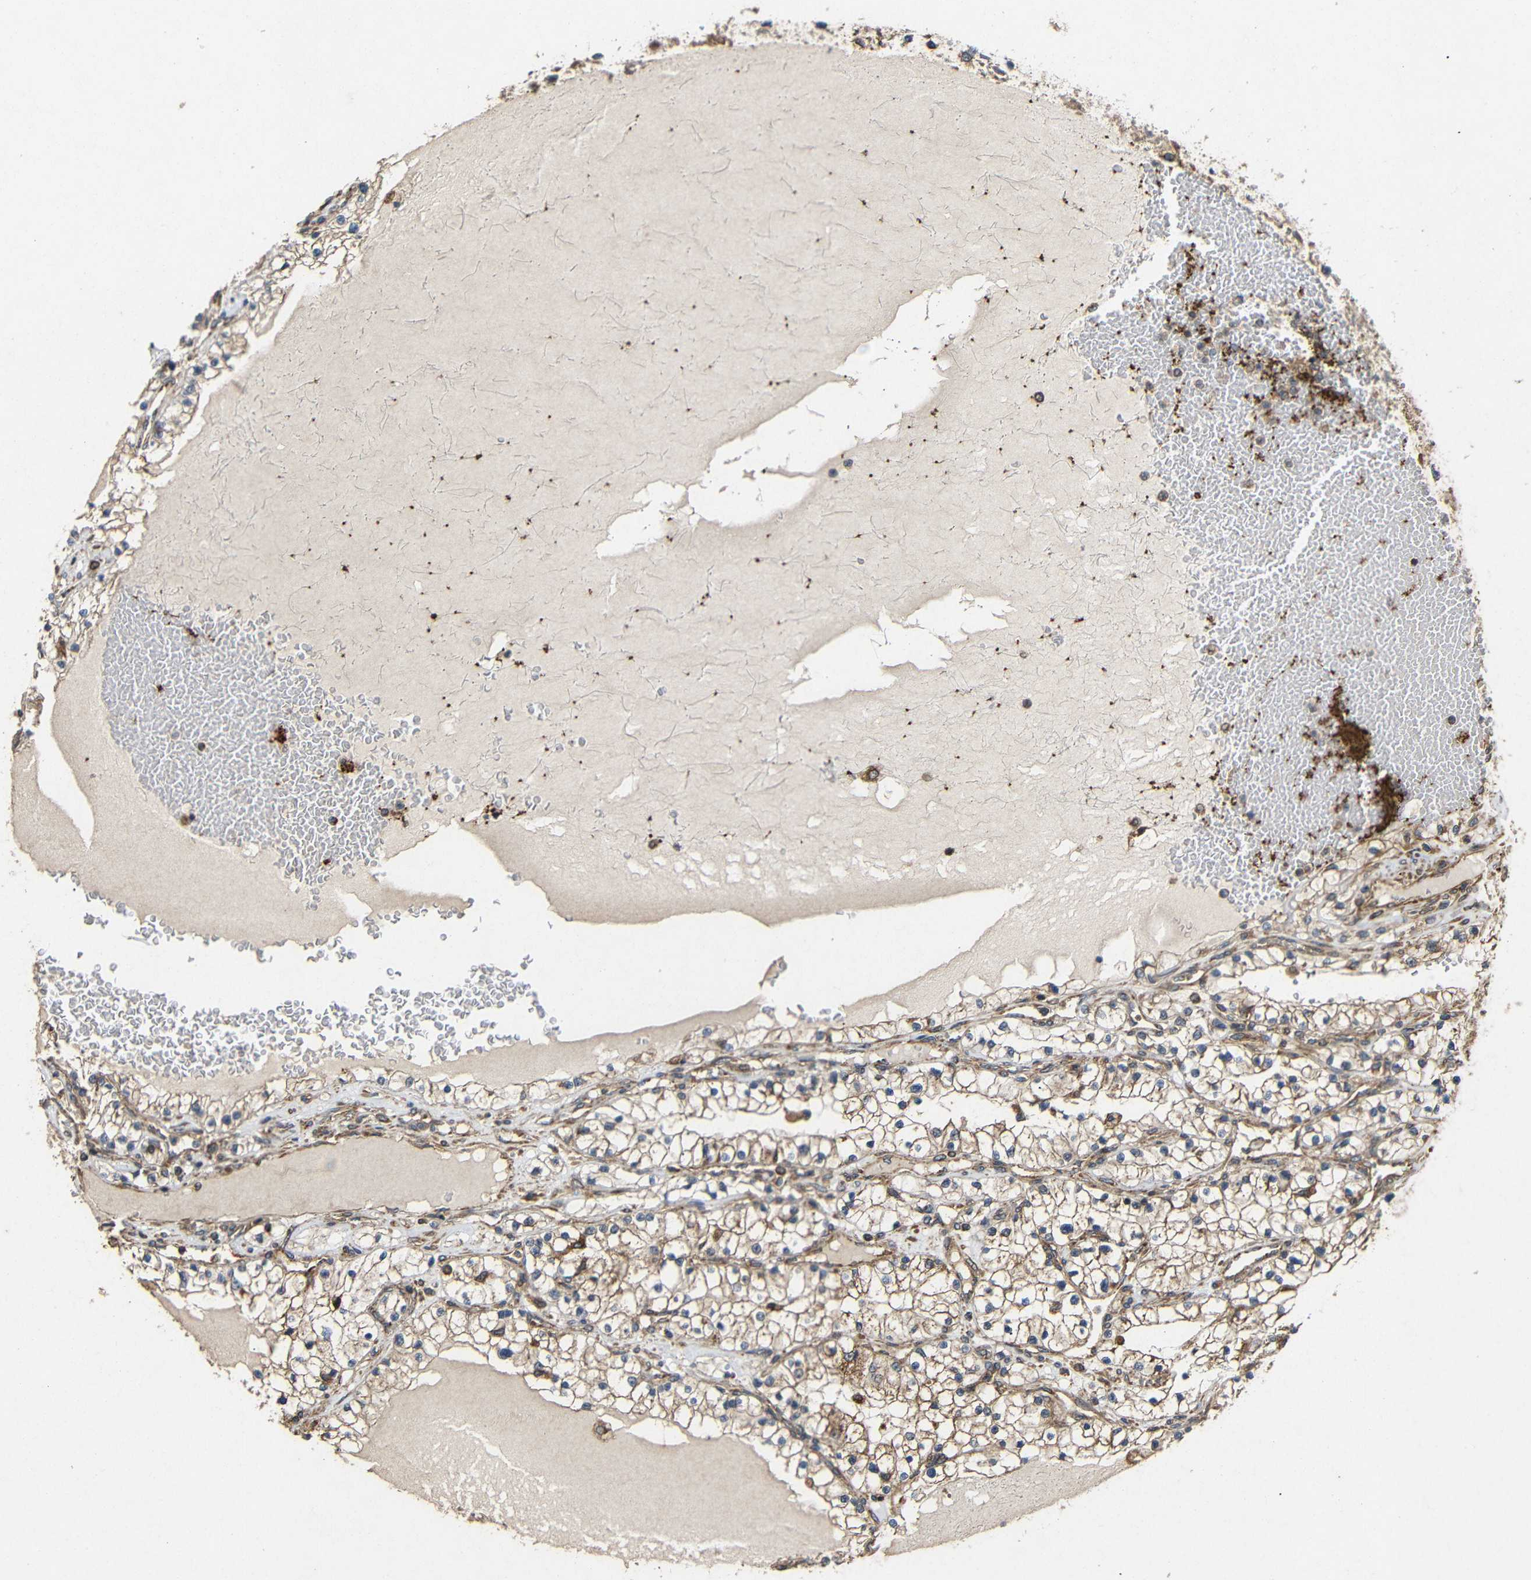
{"staining": {"intensity": "moderate", "quantity": ">75%", "location": "cytoplasmic/membranous"}, "tissue": "renal cancer", "cell_type": "Tumor cells", "image_type": "cancer", "snomed": [{"axis": "morphology", "description": "Adenocarcinoma, NOS"}, {"axis": "topography", "description": "Kidney"}], "caption": "This is an image of immunohistochemistry (IHC) staining of renal cancer (adenocarcinoma), which shows moderate positivity in the cytoplasmic/membranous of tumor cells.", "gene": "EIF2S1", "patient": {"sex": "male", "age": 68}}